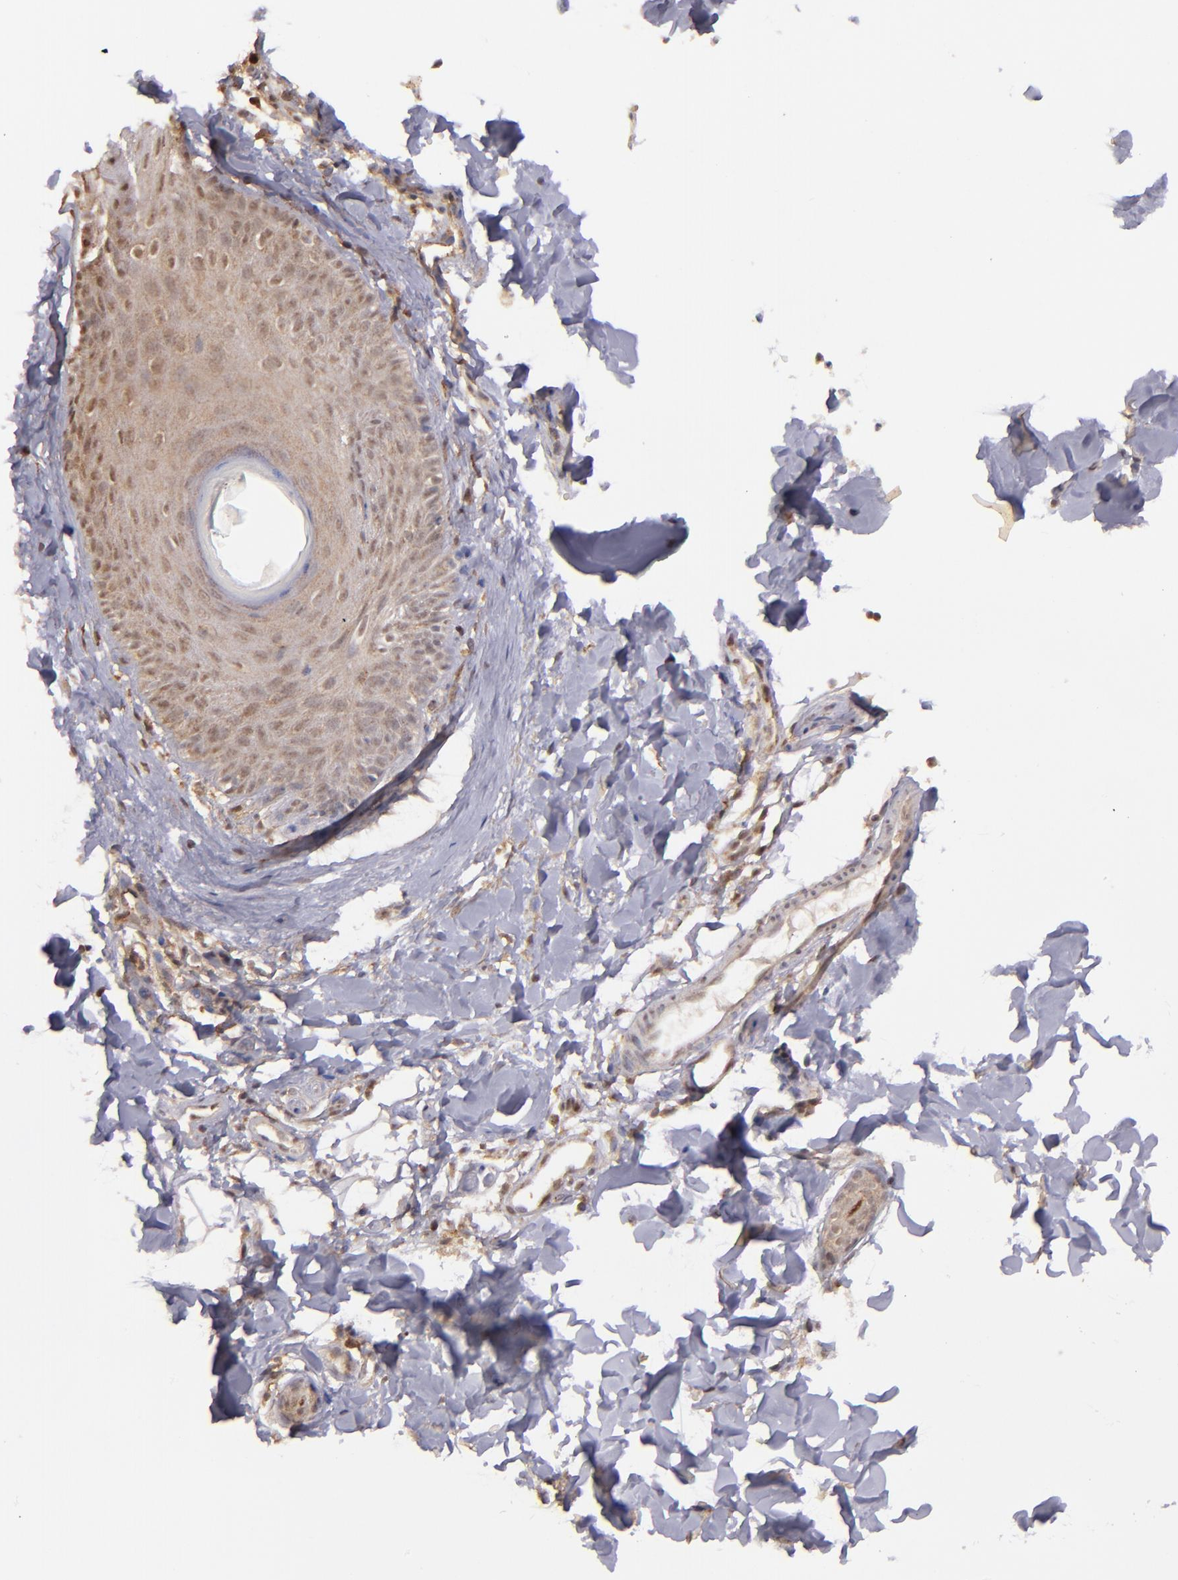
{"staining": {"intensity": "moderate", "quantity": "25%-75%", "location": "cytoplasmic/membranous"}, "tissue": "skin", "cell_type": "Epidermal cells", "image_type": "normal", "snomed": [{"axis": "morphology", "description": "Normal tissue, NOS"}, {"axis": "morphology", "description": "Inflammation, NOS"}, {"axis": "topography", "description": "Soft tissue"}, {"axis": "topography", "description": "Anal"}], "caption": "Skin stained with DAB (3,3'-diaminobenzidine) immunohistochemistry (IHC) reveals medium levels of moderate cytoplasmic/membranous staining in approximately 25%-75% of epidermal cells.", "gene": "ZFYVE1", "patient": {"sex": "female", "age": 15}}